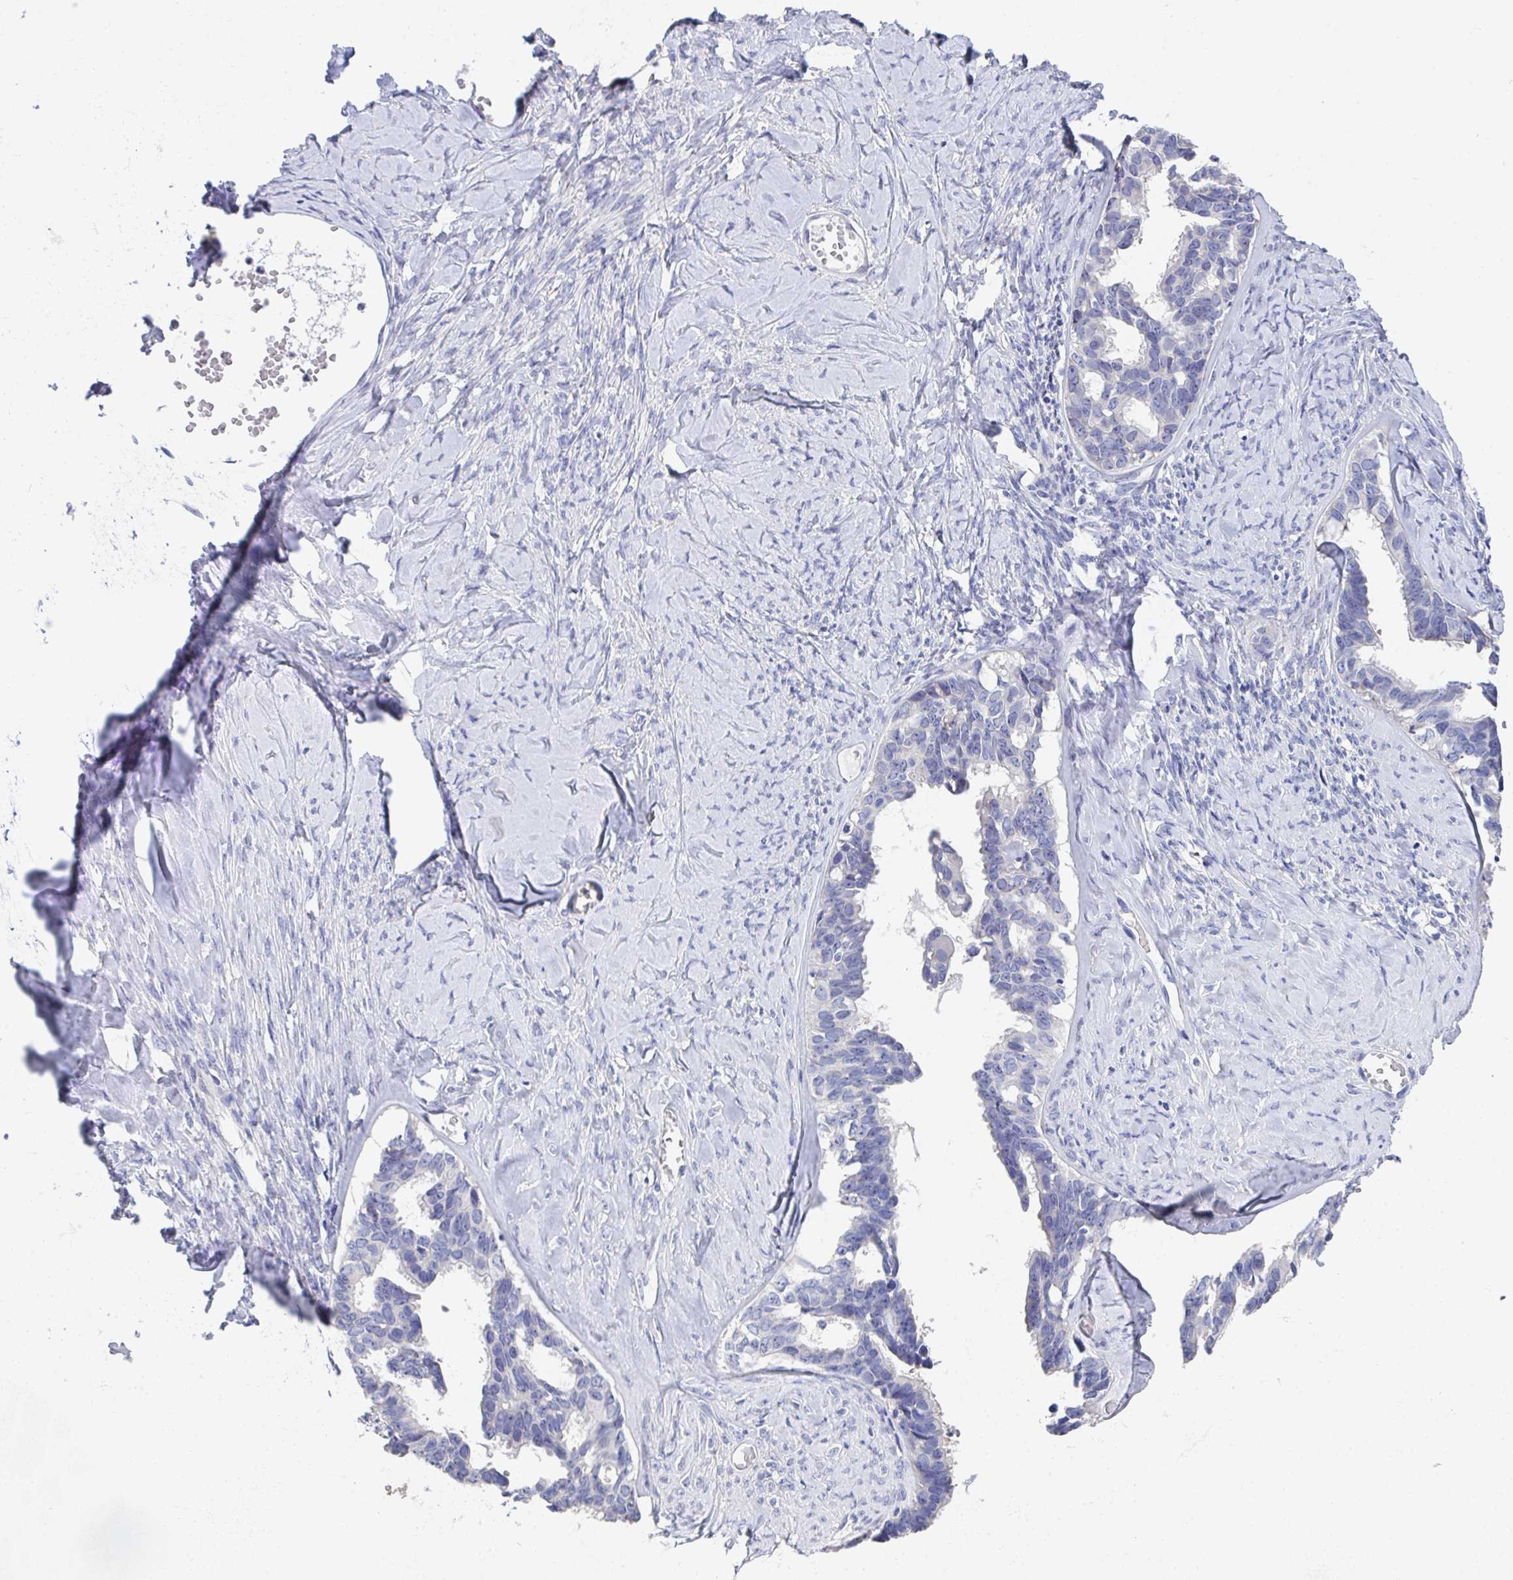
{"staining": {"intensity": "negative", "quantity": "none", "location": "none"}, "tissue": "ovarian cancer", "cell_type": "Tumor cells", "image_type": "cancer", "snomed": [{"axis": "morphology", "description": "Cystadenocarcinoma, serous, NOS"}, {"axis": "topography", "description": "Ovary"}], "caption": "Immunohistochemical staining of human serous cystadenocarcinoma (ovarian) reveals no significant expression in tumor cells.", "gene": "LRRC58", "patient": {"sex": "female", "age": 69}}